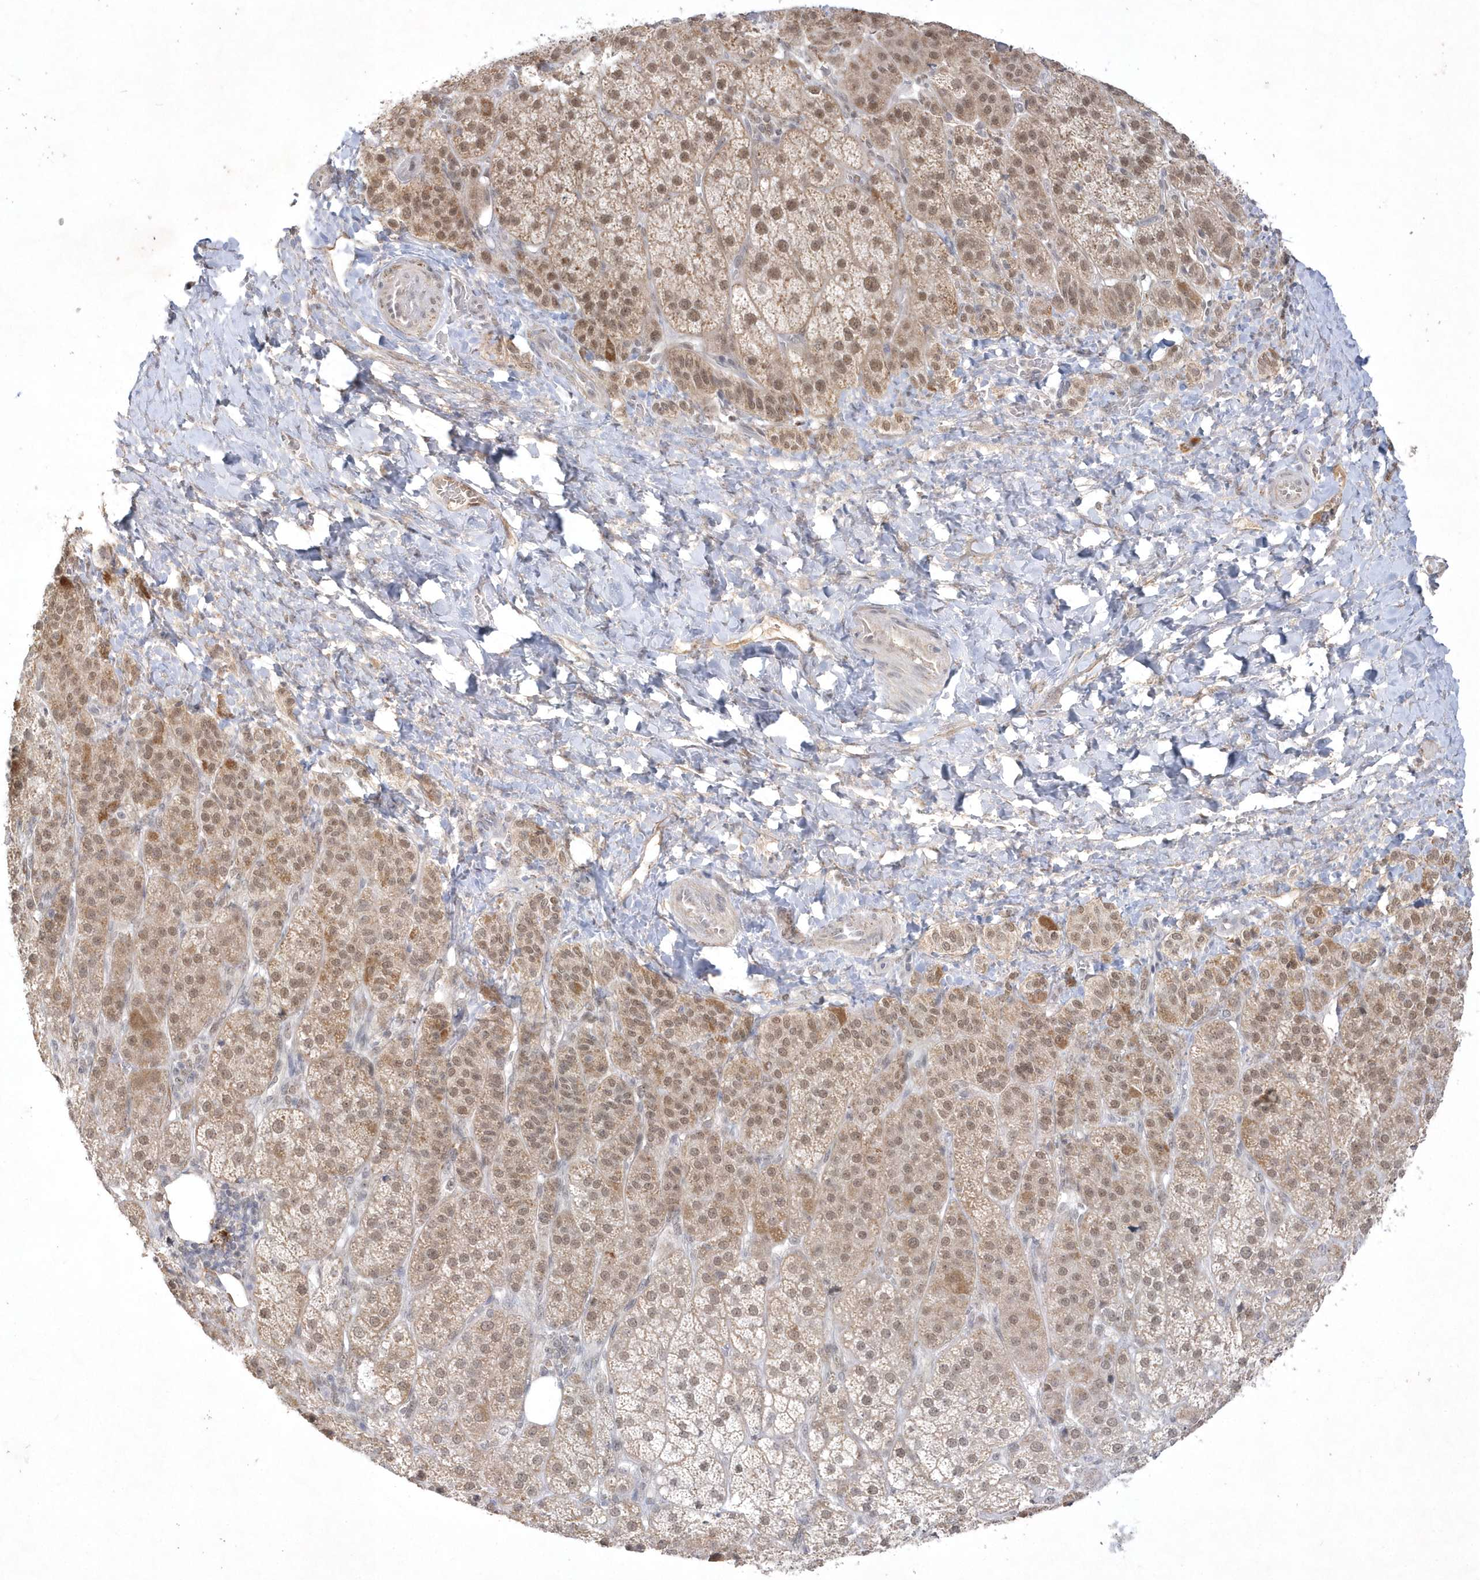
{"staining": {"intensity": "moderate", "quantity": "25%-75%", "location": "nuclear"}, "tissue": "adrenal gland", "cell_type": "Glandular cells", "image_type": "normal", "snomed": [{"axis": "morphology", "description": "Normal tissue, NOS"}, {"axis": "topography", "description": "Adrenal gland"}], "caption": "An immunohistochemistry histopathology image of unremarkable tissue is shown. Protein staining in brown highlights moderate nuclear positivity in adrenal gland within glandular cells. (Brightfield microscopy of DAB IHC at high magnification).", "gene": "CPSF3", "patient": {"sex": "female", "age": 57}}